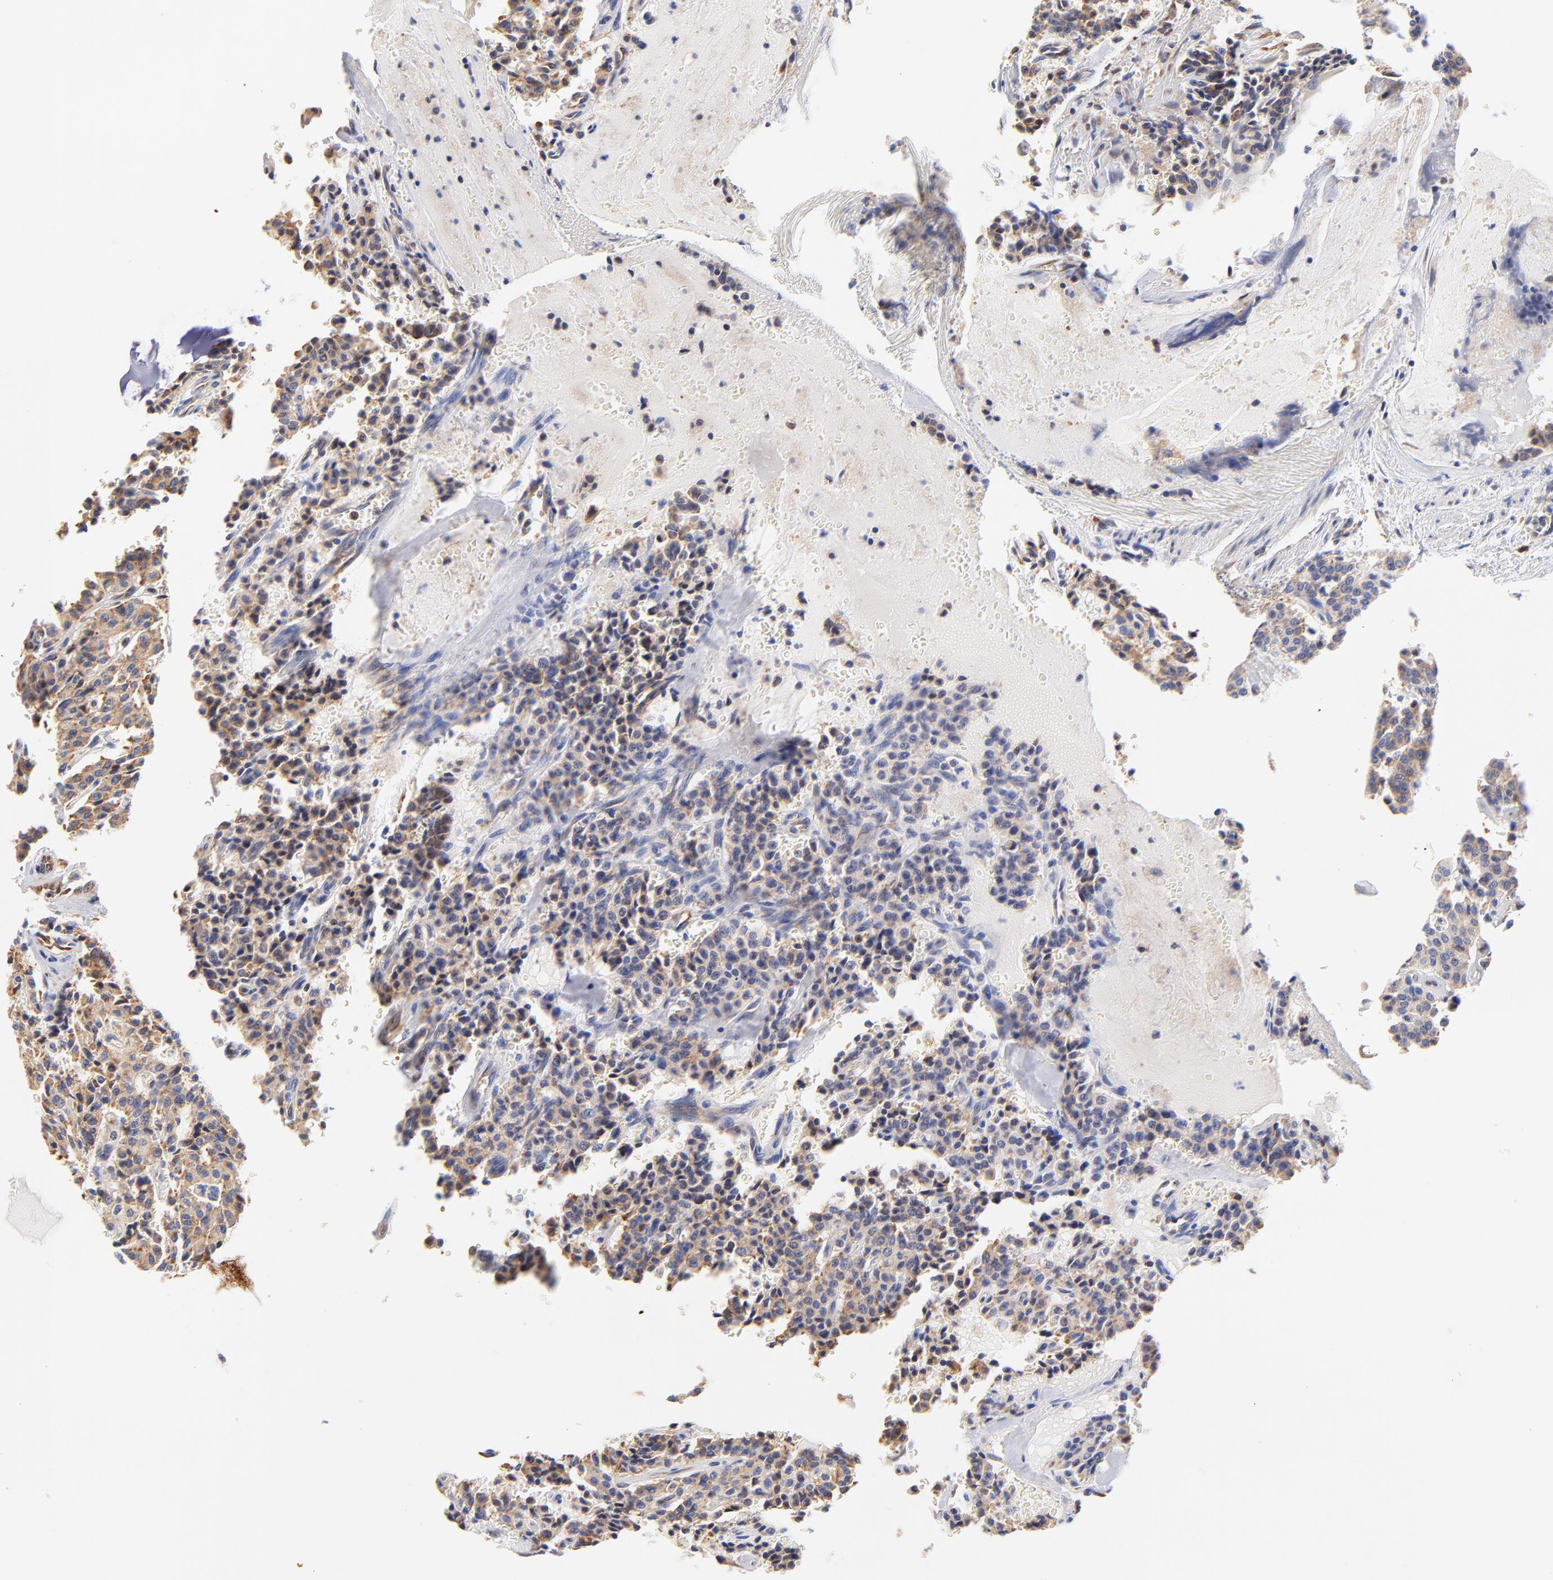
{"staining": {"intensity": "moderate", "quantity": ">75%", "location": "cytoplasmic/membranous"}, "tissue": "carcinoid", "cell_type": "Tumor cells", "image_type": "cancer", "snomed": [{"axis": "morphology", "description": "Carcinoid, malignant, NOS"}, {"axis": "topography", "description": "Bronchus"}], "caption": "Immunohistochemistry (IHC) micrograph of human carcinoid (malignant) stained for a protein (brown), which displays medium levels of moderate cytoplasmic/membranous positivity in about >75% of tumor cells.", "gene": "RPL27", "patient": {"sex": "male", "age": 55}}